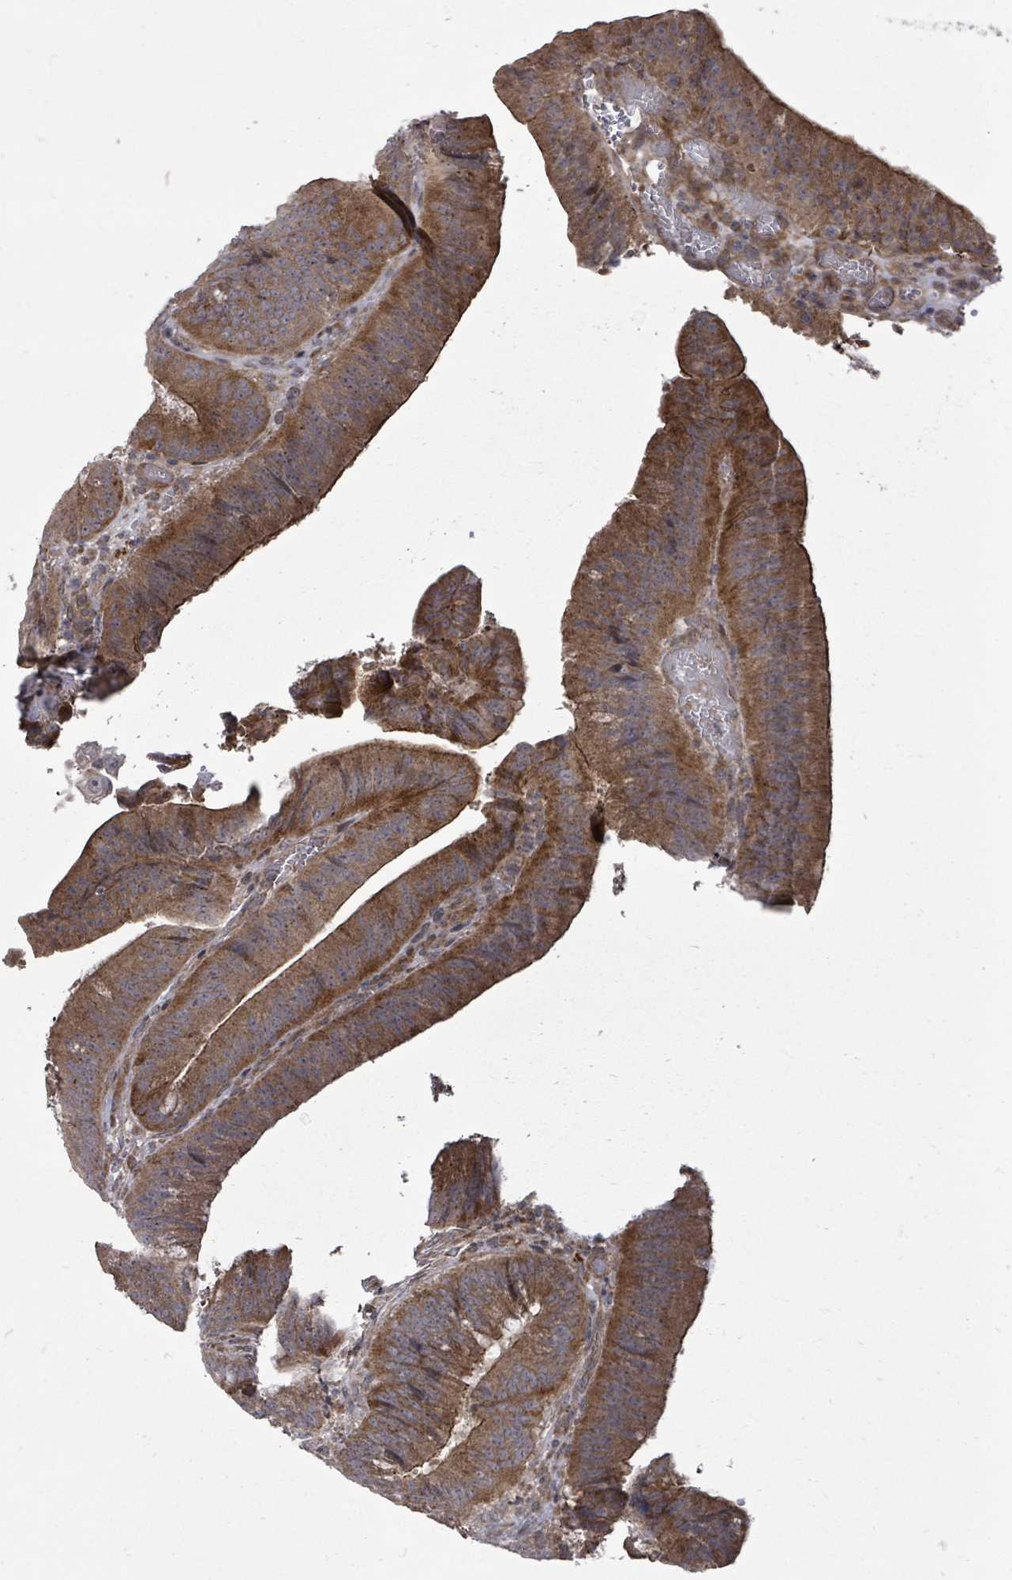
{"staining": {"intensity": "moderate", "quantity": ">75%", "location": "cytoplasmic/membranous"}, "tissue": "colorectal cancer", "cell_type": "Tumor cells", "image_type": "cancer", "snomed": [{"axis": "morphology", "description": "Adenocarcinoma, NOS"}, {"axis": "topography", "description": "Colon"}], "caption": "Immunohistochemical staining of human colorectal cancer (adenocarcinoma) exhibits medium levels of moderate cytoplasmic/membranous protein expression in about >75% of tumor cells.", "gene": "KRTAP27-1", "patient": {"sex": "female", "age": 43}}